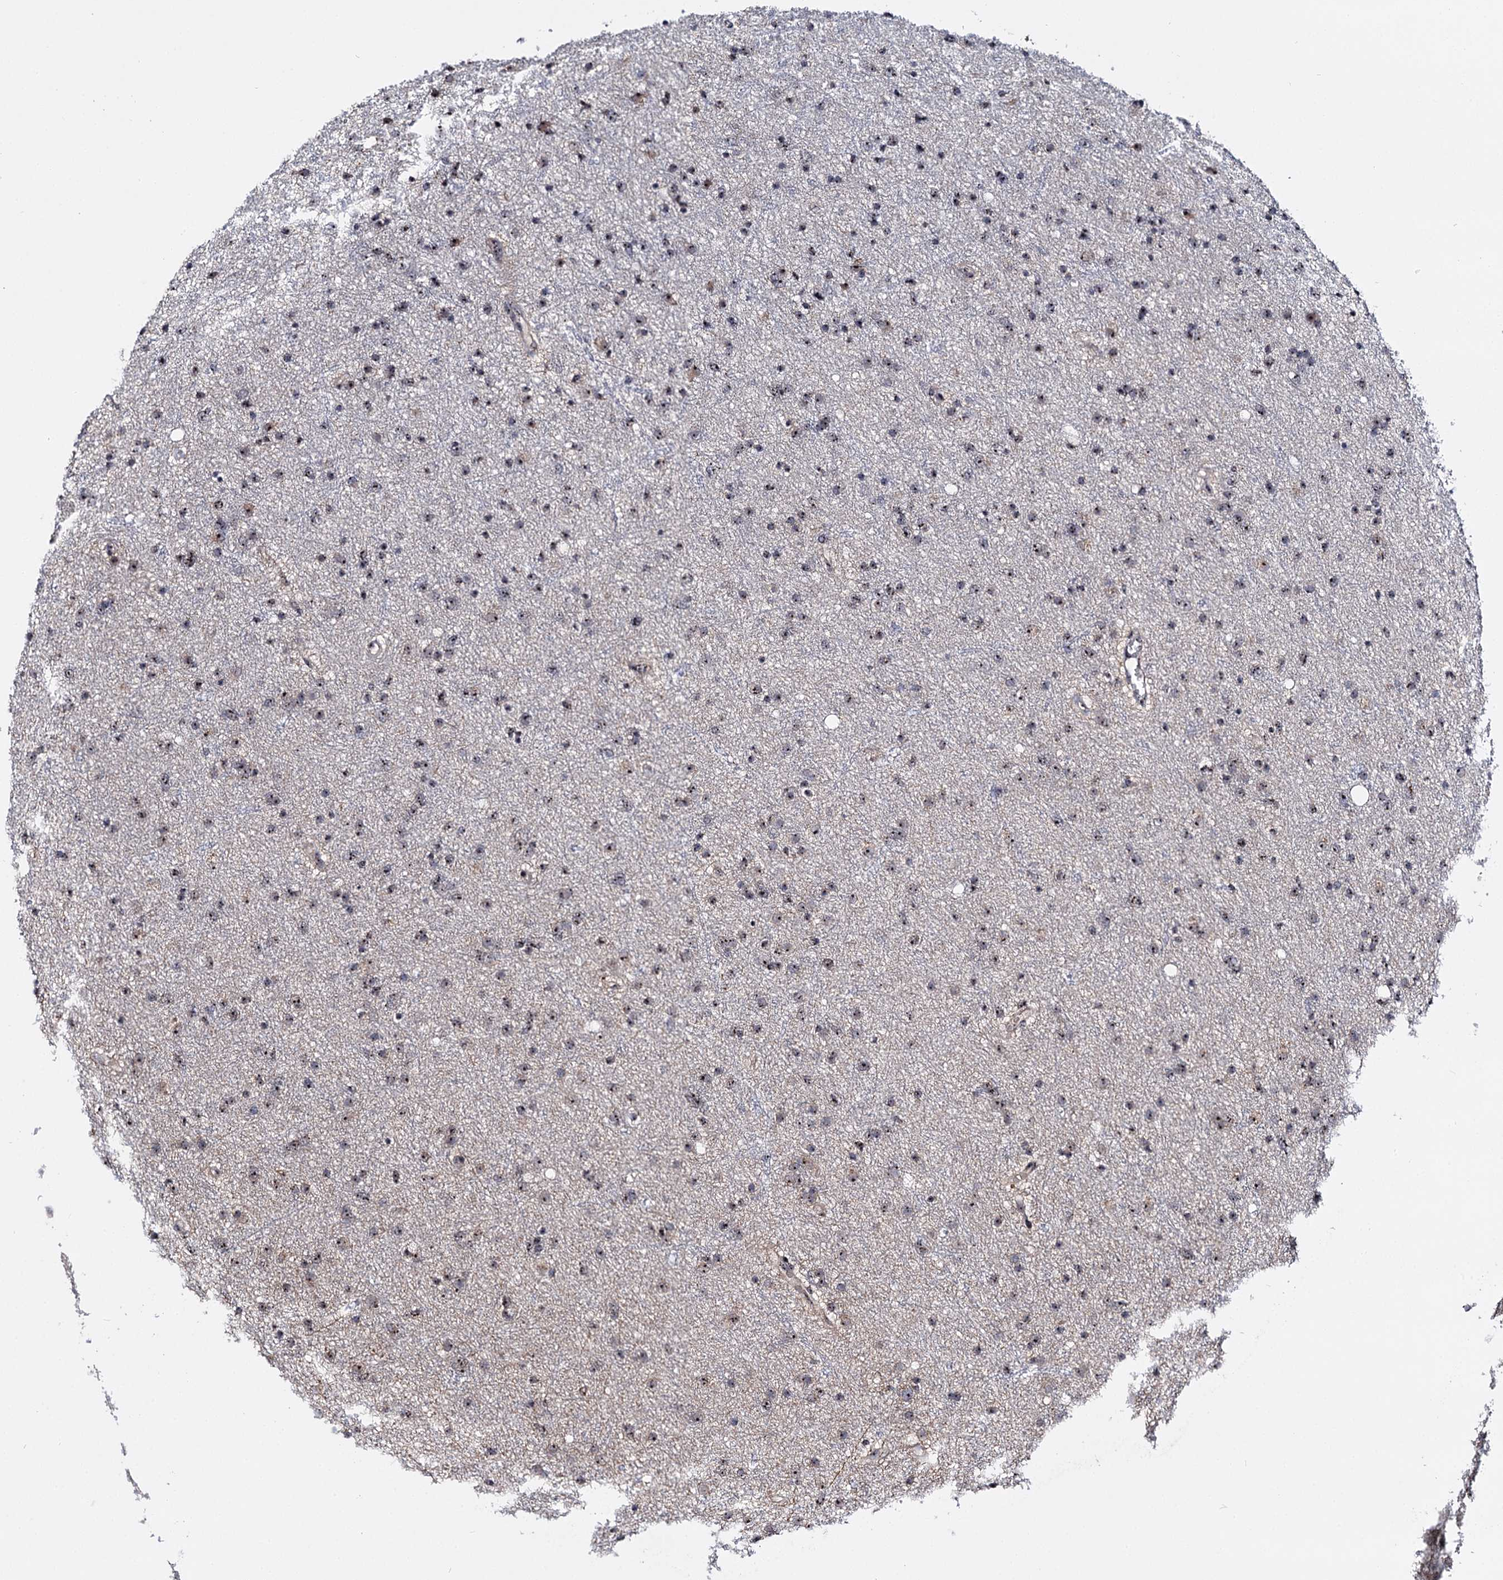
{"staining": {"intensity": "moderate", "quantity": ">75%", "location": "nuclear"}, "tissue": "glioma", "cell_type": "Tumor cells", "image_type": "cancer", "snomed": [{"axis": "morphology", "description": "Glioma, malignant, Low grade"}, {"axis": "topography", "description": "Cerebral cortex"}], "caption": "Human malignant low-grade glioma stained with a brown dye exhibits moderate nuclear positive staining in about >75% of tumor cells.", "gene": "SUPT20H", "patient": {"sex": "female", "age": 39}}